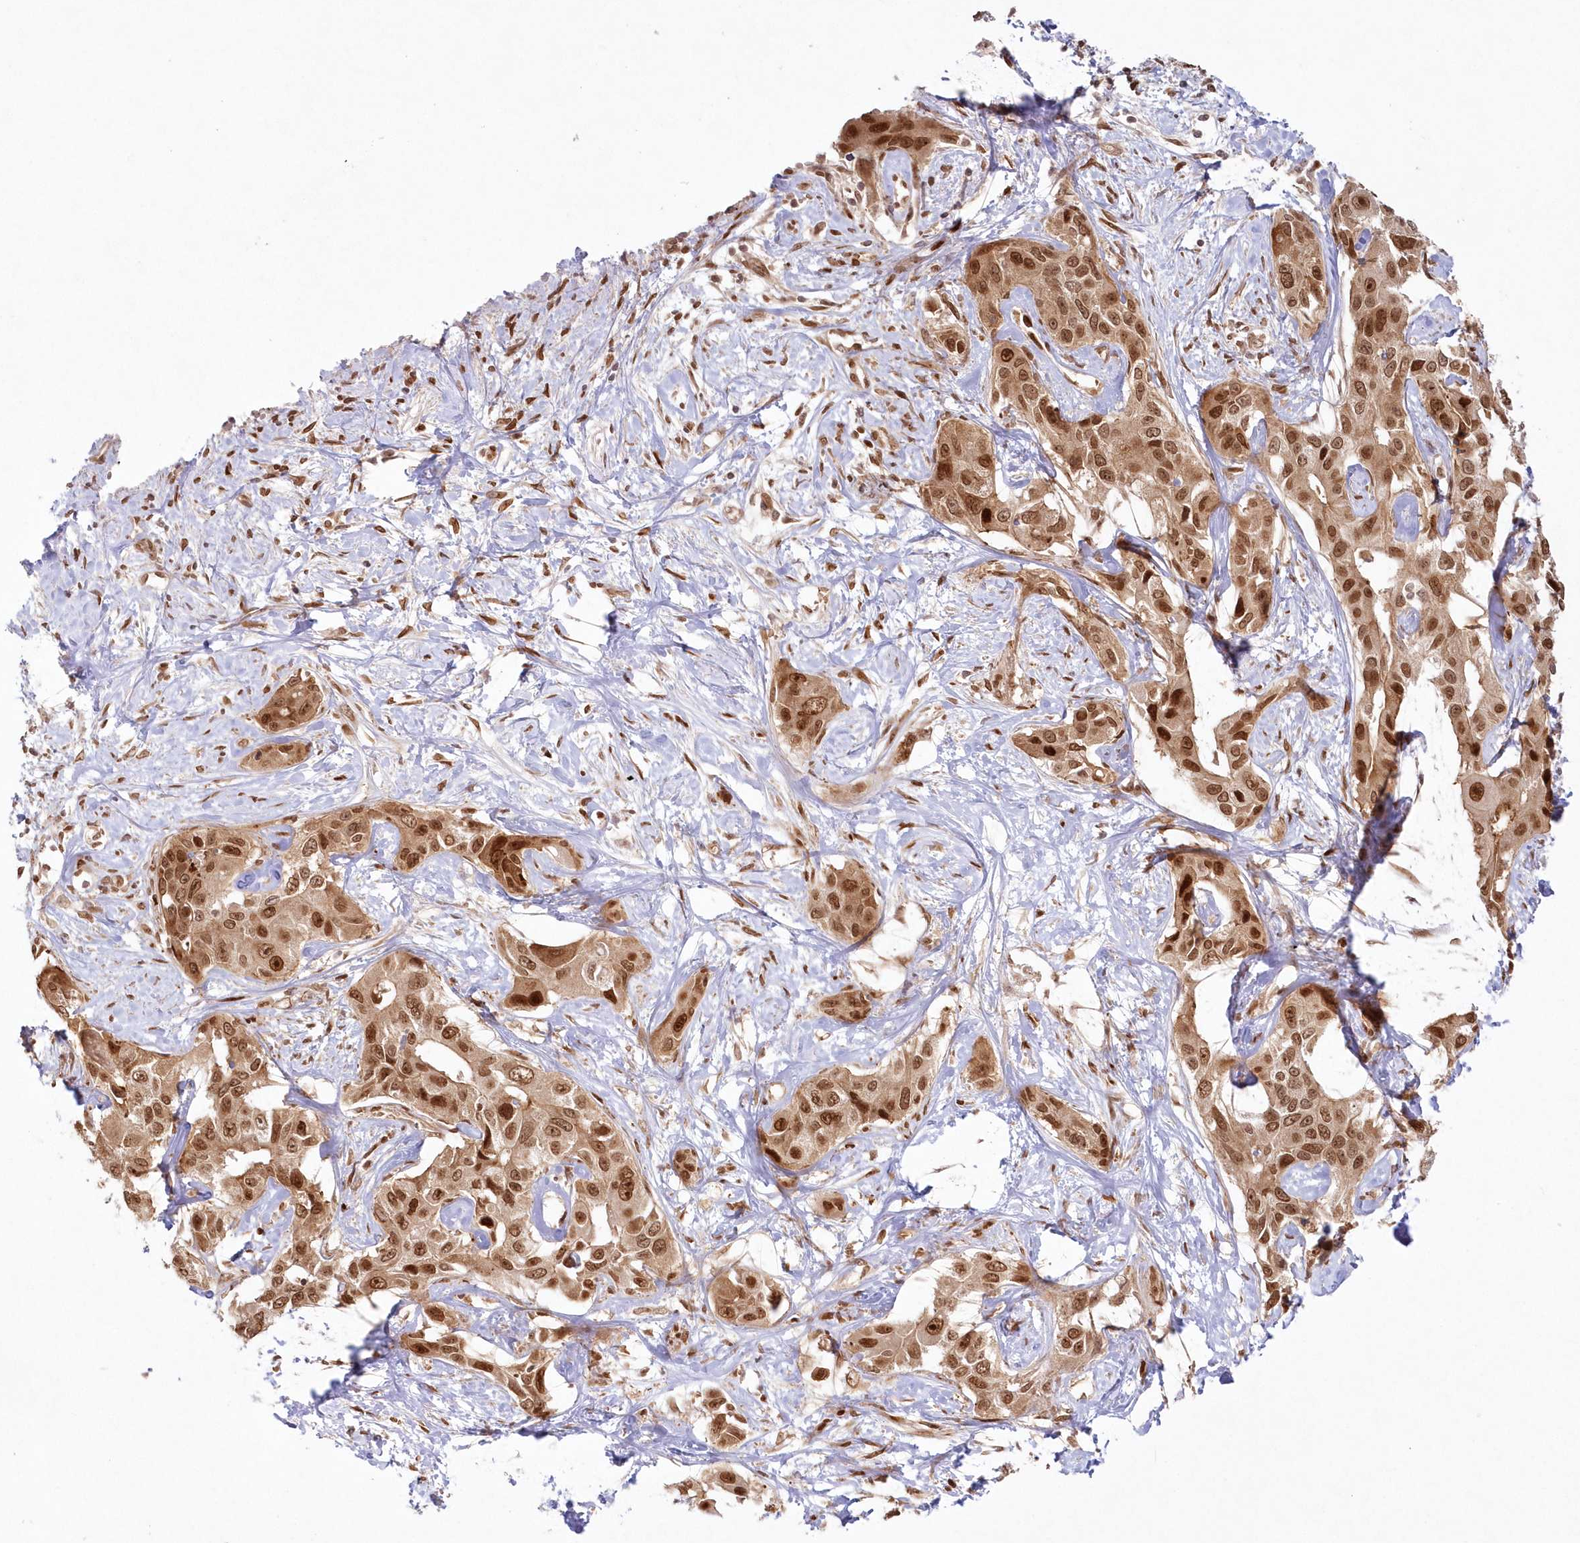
{"staining": {"intensity": "strong", "quantity": ">75%", "location": "cytoplasmic/membranous,nuclear"}, "tissue": "liver cancer", "cell_type": "Tumor cells", "image_type": "cancer", "snomed": [{"axis": "morphology", "description": "Cholangiocarcinoma"}, {"axis": "topography", "description": "Liver"}], "caption": "A brown stain labels strong cytoplasmic/membranous and nuclear staining of a protein in human liver cholangiocarcinoma tumor cells. Nuclei are stained in blue.", "gene": "TOGARAM2", "patient": {"sex": "male", "age": 59}}